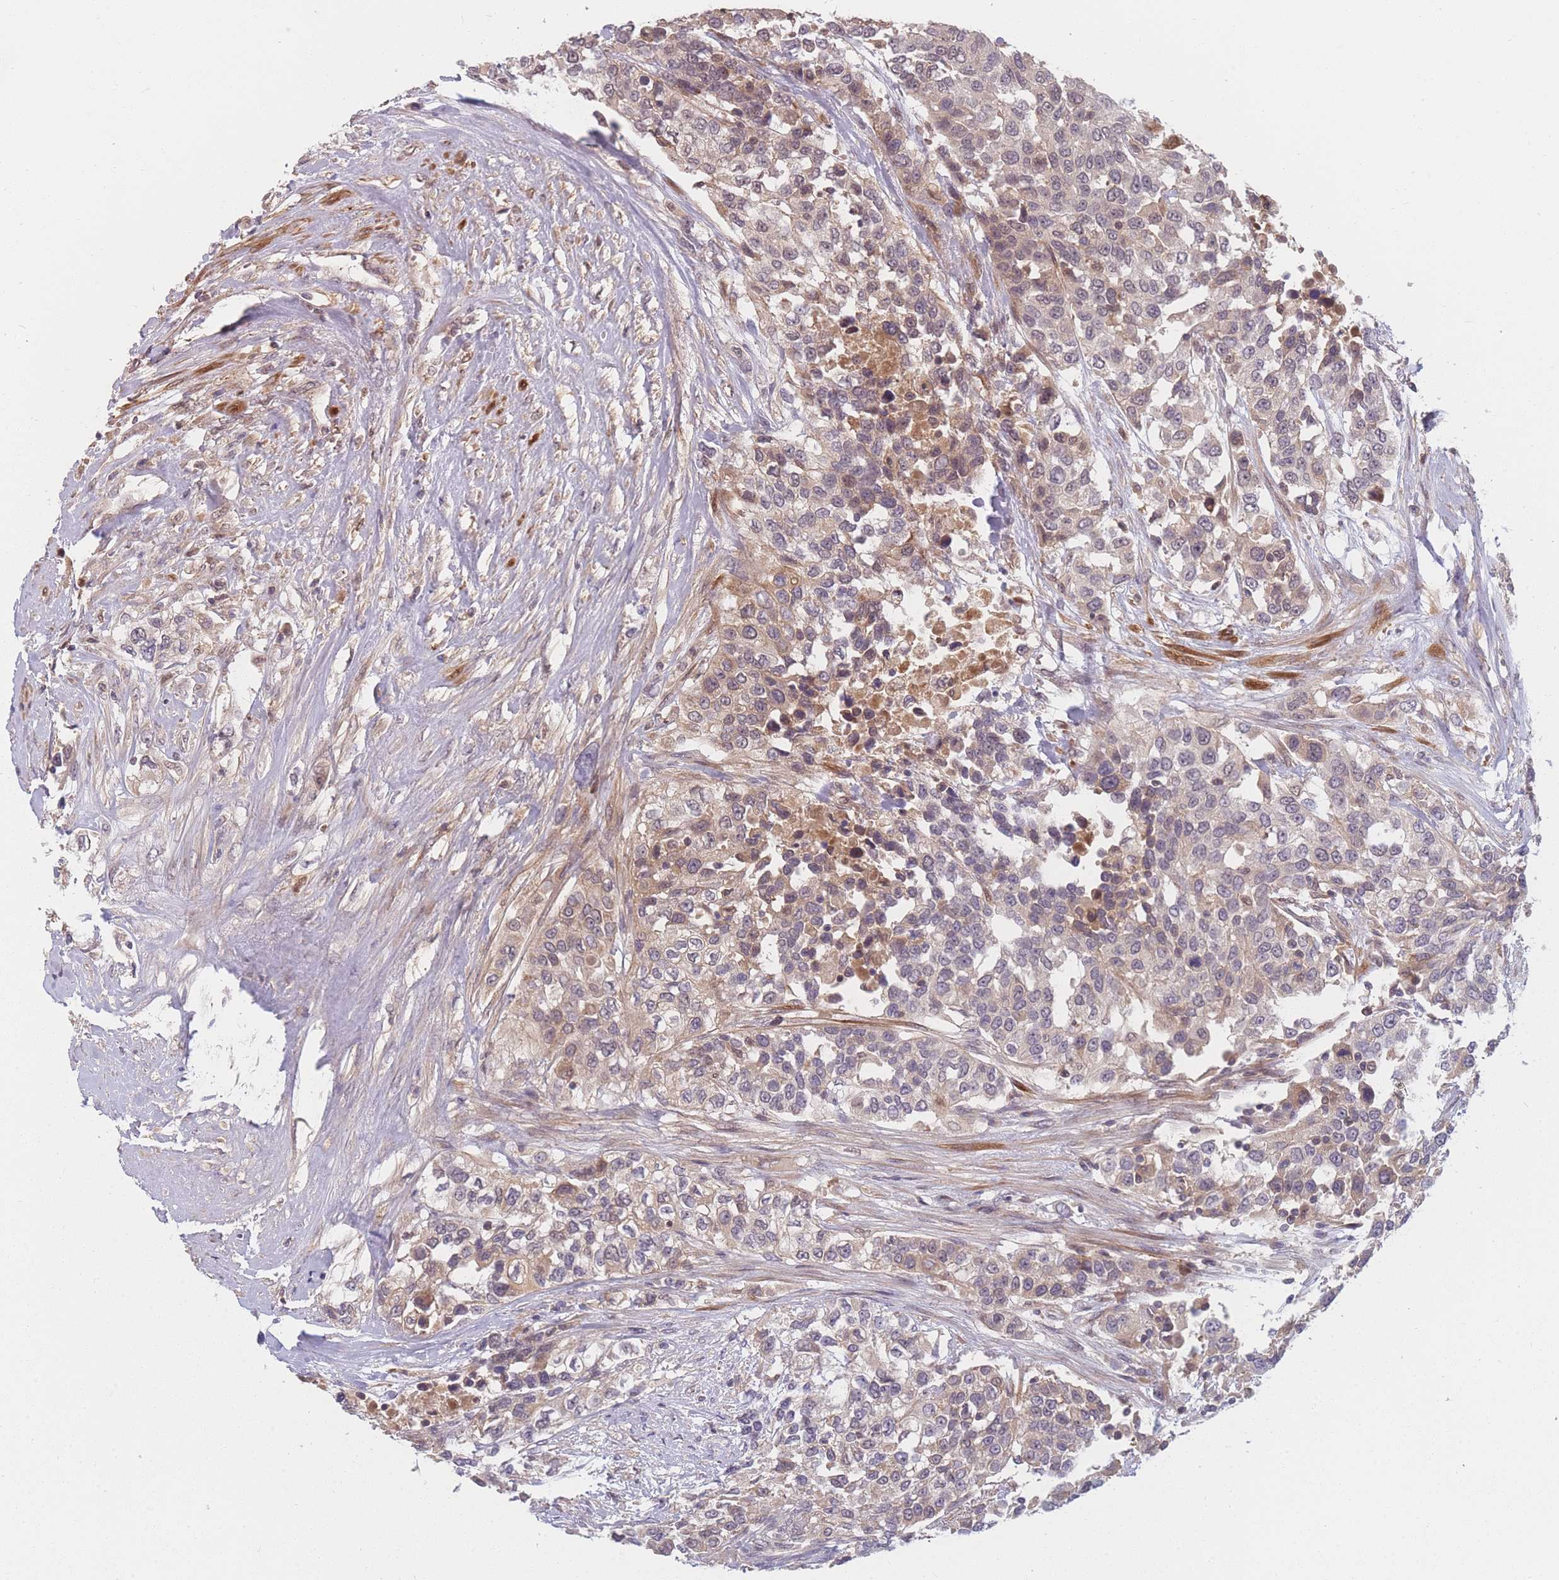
{"staining": {"intensity": "moderate", "quantity": "25%-75%", "location": "cytoplasmic/membranous"}, "tissue": "urothelial cancer", "cell_type": "Tumor cells", "image_type": "cancer", "snomed": [{"axis": "morphology", "description": "Urothelial carcinoma, High grade"}, {"axis": "topography", "description": "Urinary bladder"}], "caption": "An image of human urothelial carcinoma (high-grade) stained for a protein exhibits moderate cytoplasmic/membranous brown staining in tumor cells.", "gene": "FAM153A", "patient": {"sex": "female", "age": 80}}